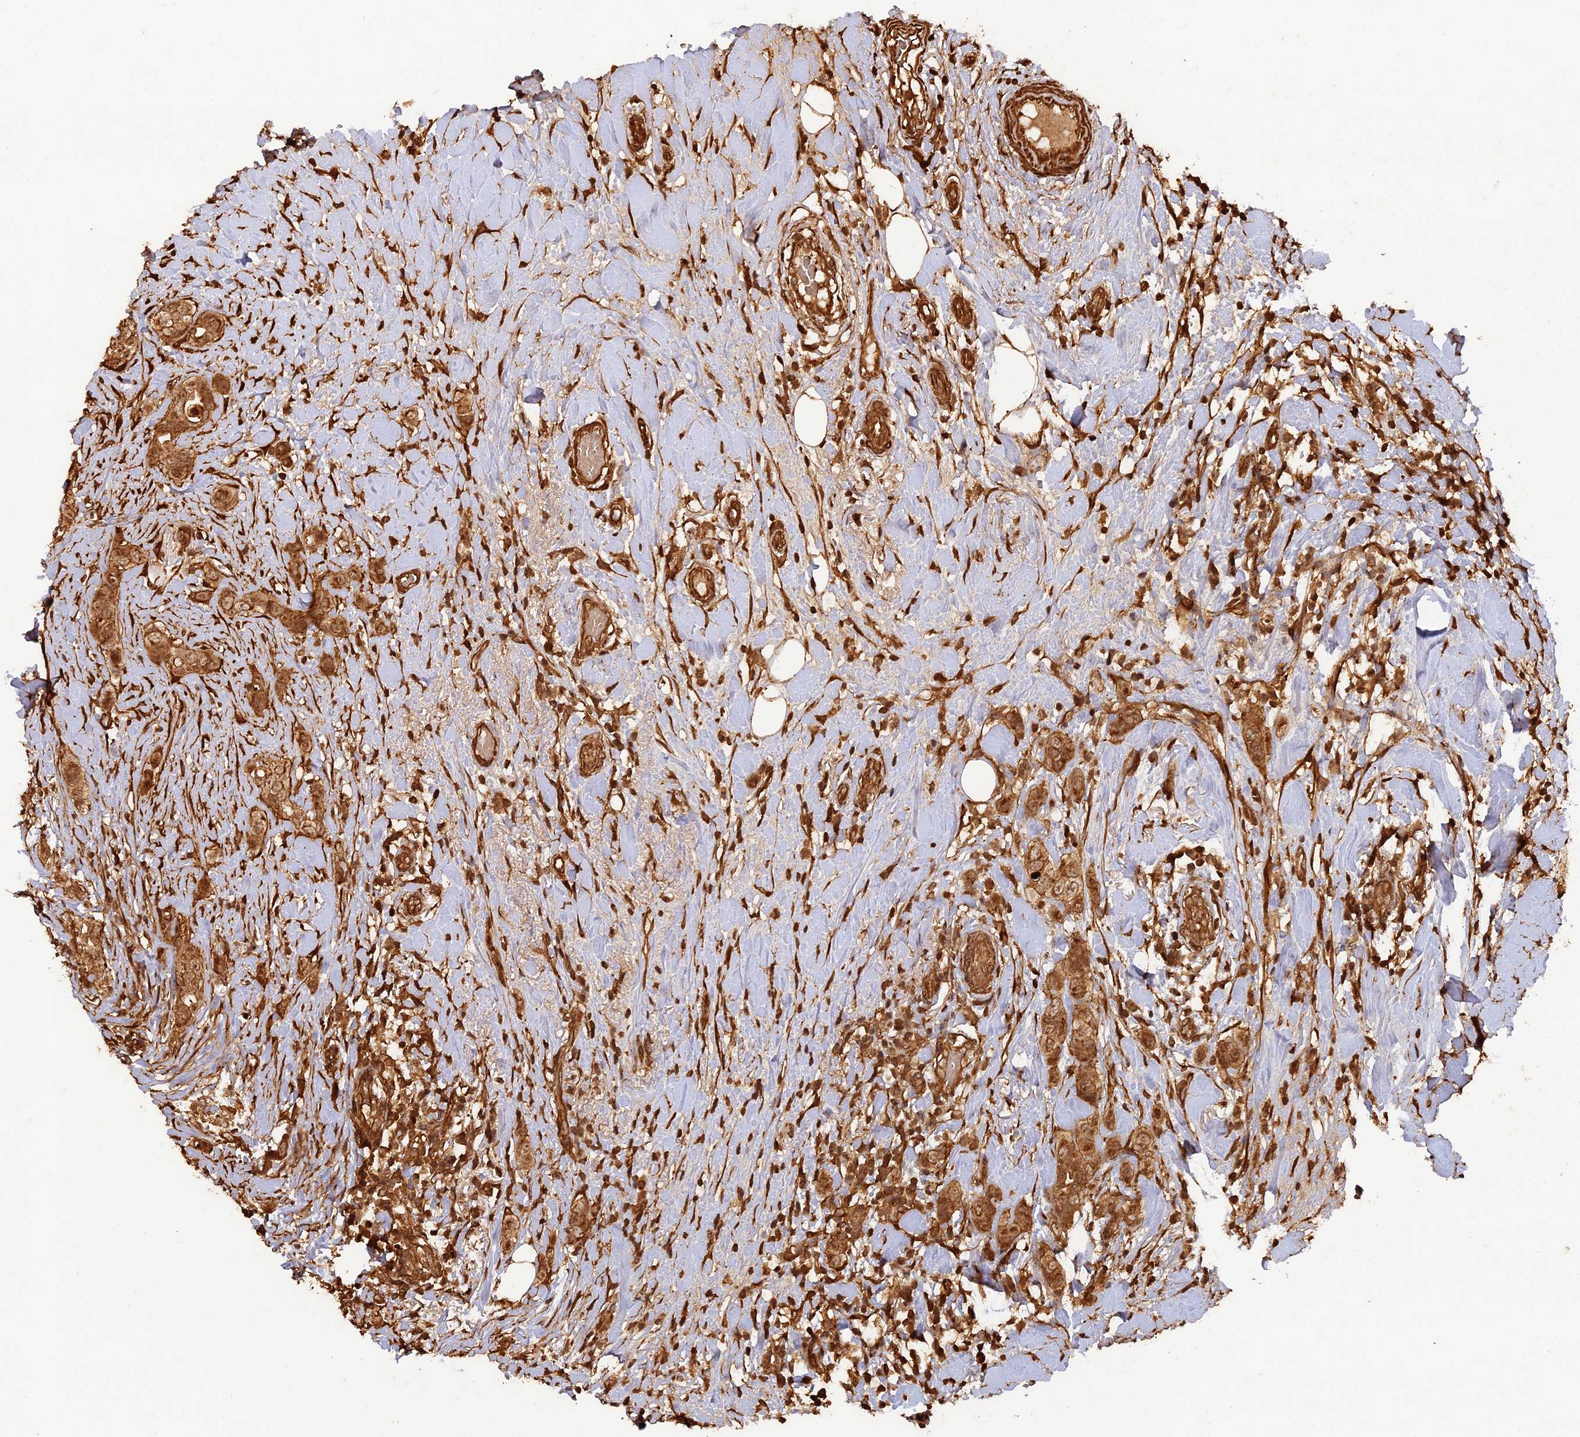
{"staining": {"intensity": "strong", "quantity": ">75%", "location": "cytoplasmic/membranous"}, "tissue": "breast cancer", "cell_type": "Tumor cells", "image_type": "cancer", "snomed": [{"axis": "morphology", "description": "Lobular carcinoma"}, {"axis": "topography", "description": "Breast"}], "caption": "Human breast lobular carcinoma stained for a protein (brown) exhibits strong cytoplasmic/membranous positive expression in about >75% of tumor cells.", "gene": "CCDC174", "patient": {"sex": "female", "age": 51}}